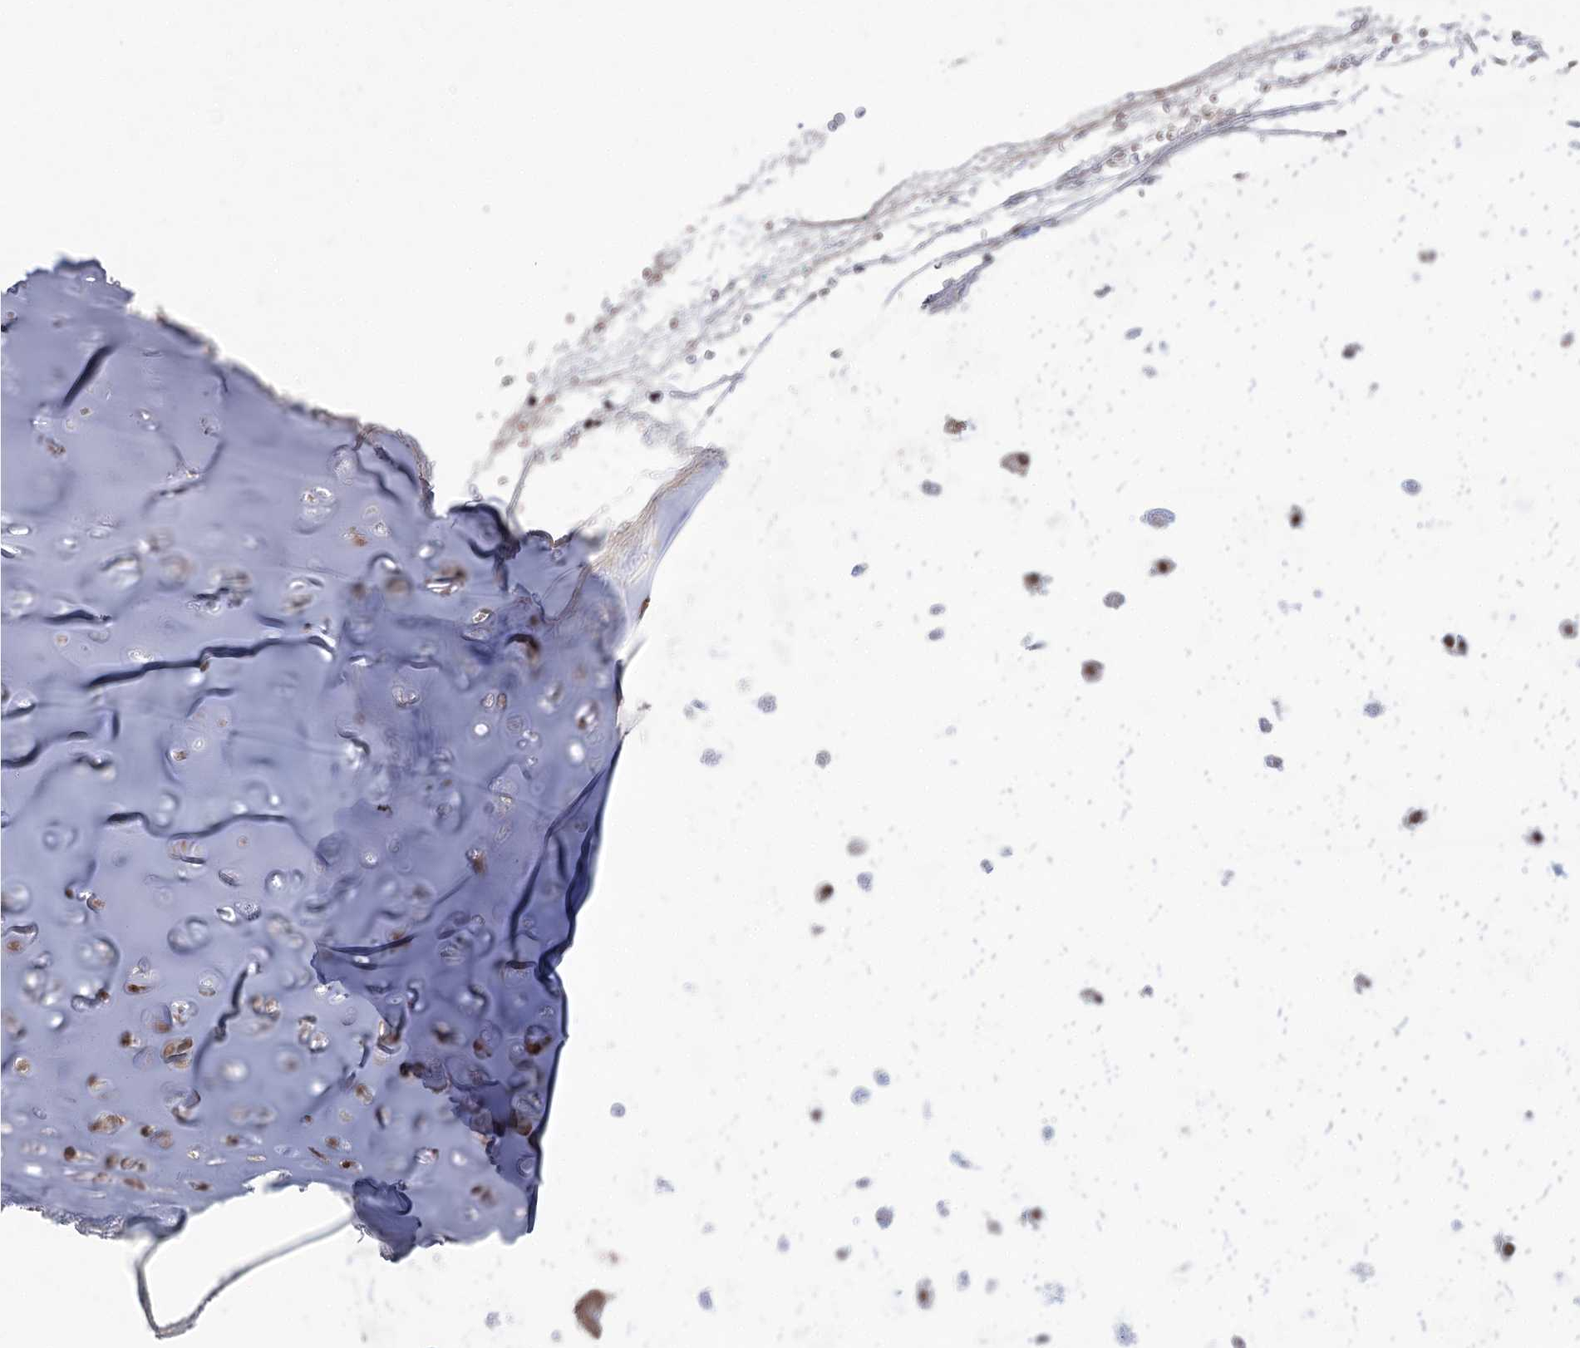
{"staining": {"intensity": "negative", "quantity": "none", "location": "none"}, "tissue": "adipose tissue", "cell_type": "Adipocytes", "image_type": "normal", "snomed": [{"axis": "morphology", "description": "Normal tissue, NOS"}, {"axis": "morphology", "description": "Basal cell carcinoma"}, {"axis": "topography", "description": "Cartilage tissue"}, {"axis": "topography", "description": "Nasopharynx"}, {"axis": "topography", "description": "Oral tissue"}], "caption": "Immunohistochemistry (IHC) image of benign adipose tissue: adipose tissue stained with DAB (3,3'-diaminobenzidine) reveals no significant protein staining in adipocytes.", "gene": "ZMAT2", "patient": {"sex": "female", "age": 77}}